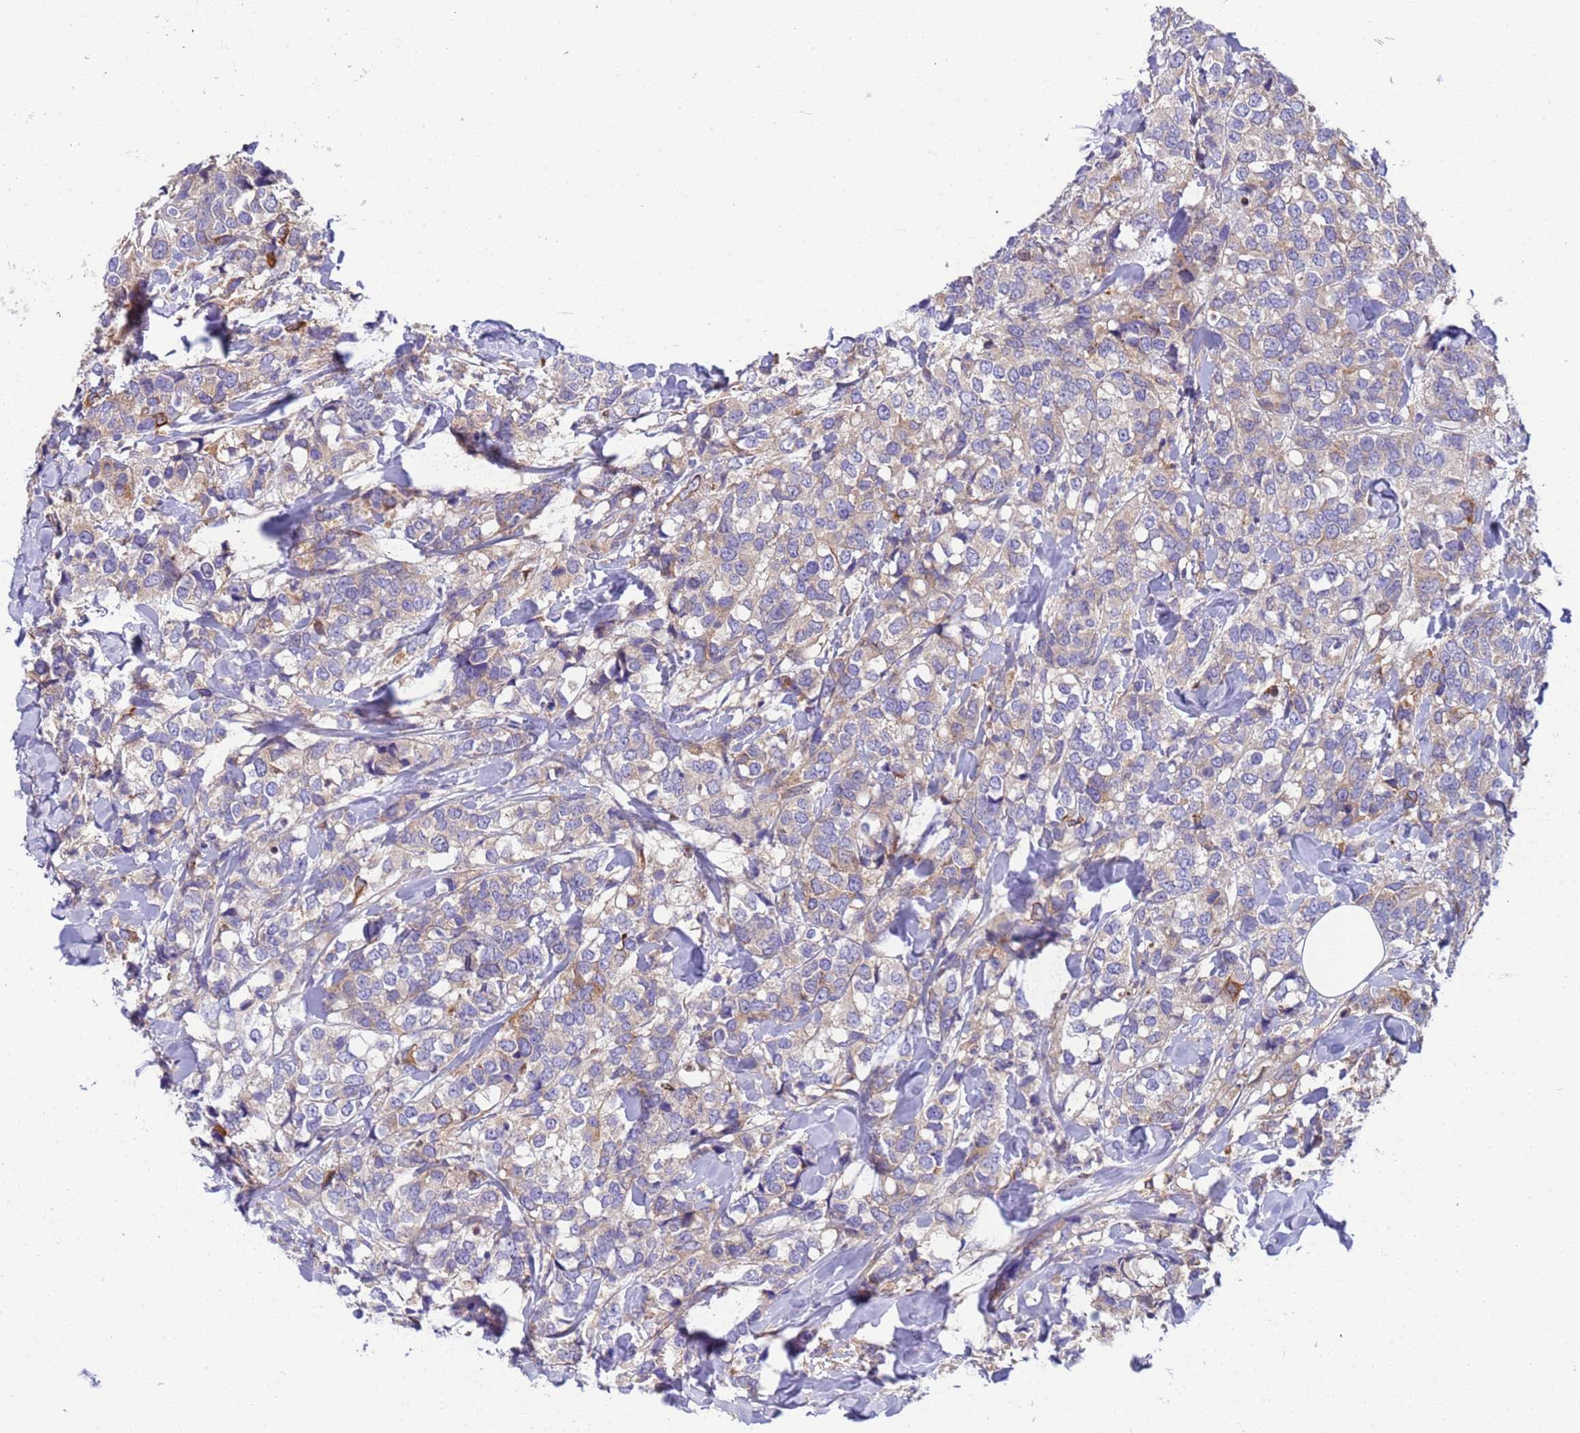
{"staining": {"intensity": "weak", "quantity": "<25%", "location": "cytoplasmic/membranous"}, "tissue": "breast cancer", "cell_type": "Tumor cells", "image_type": "cancer", "snomed": [{"axis": "morphology", "description": "Lobular carcinoma"}, {"axis": "topography", "description": "Breast"}], "caption": "DAB immunohistochemical staining of lobular carcinoma (breast) reveals no significant staining in tumor cells.", "gene": "PAQR7", "patient": {"sex": "female", "age": 59}}